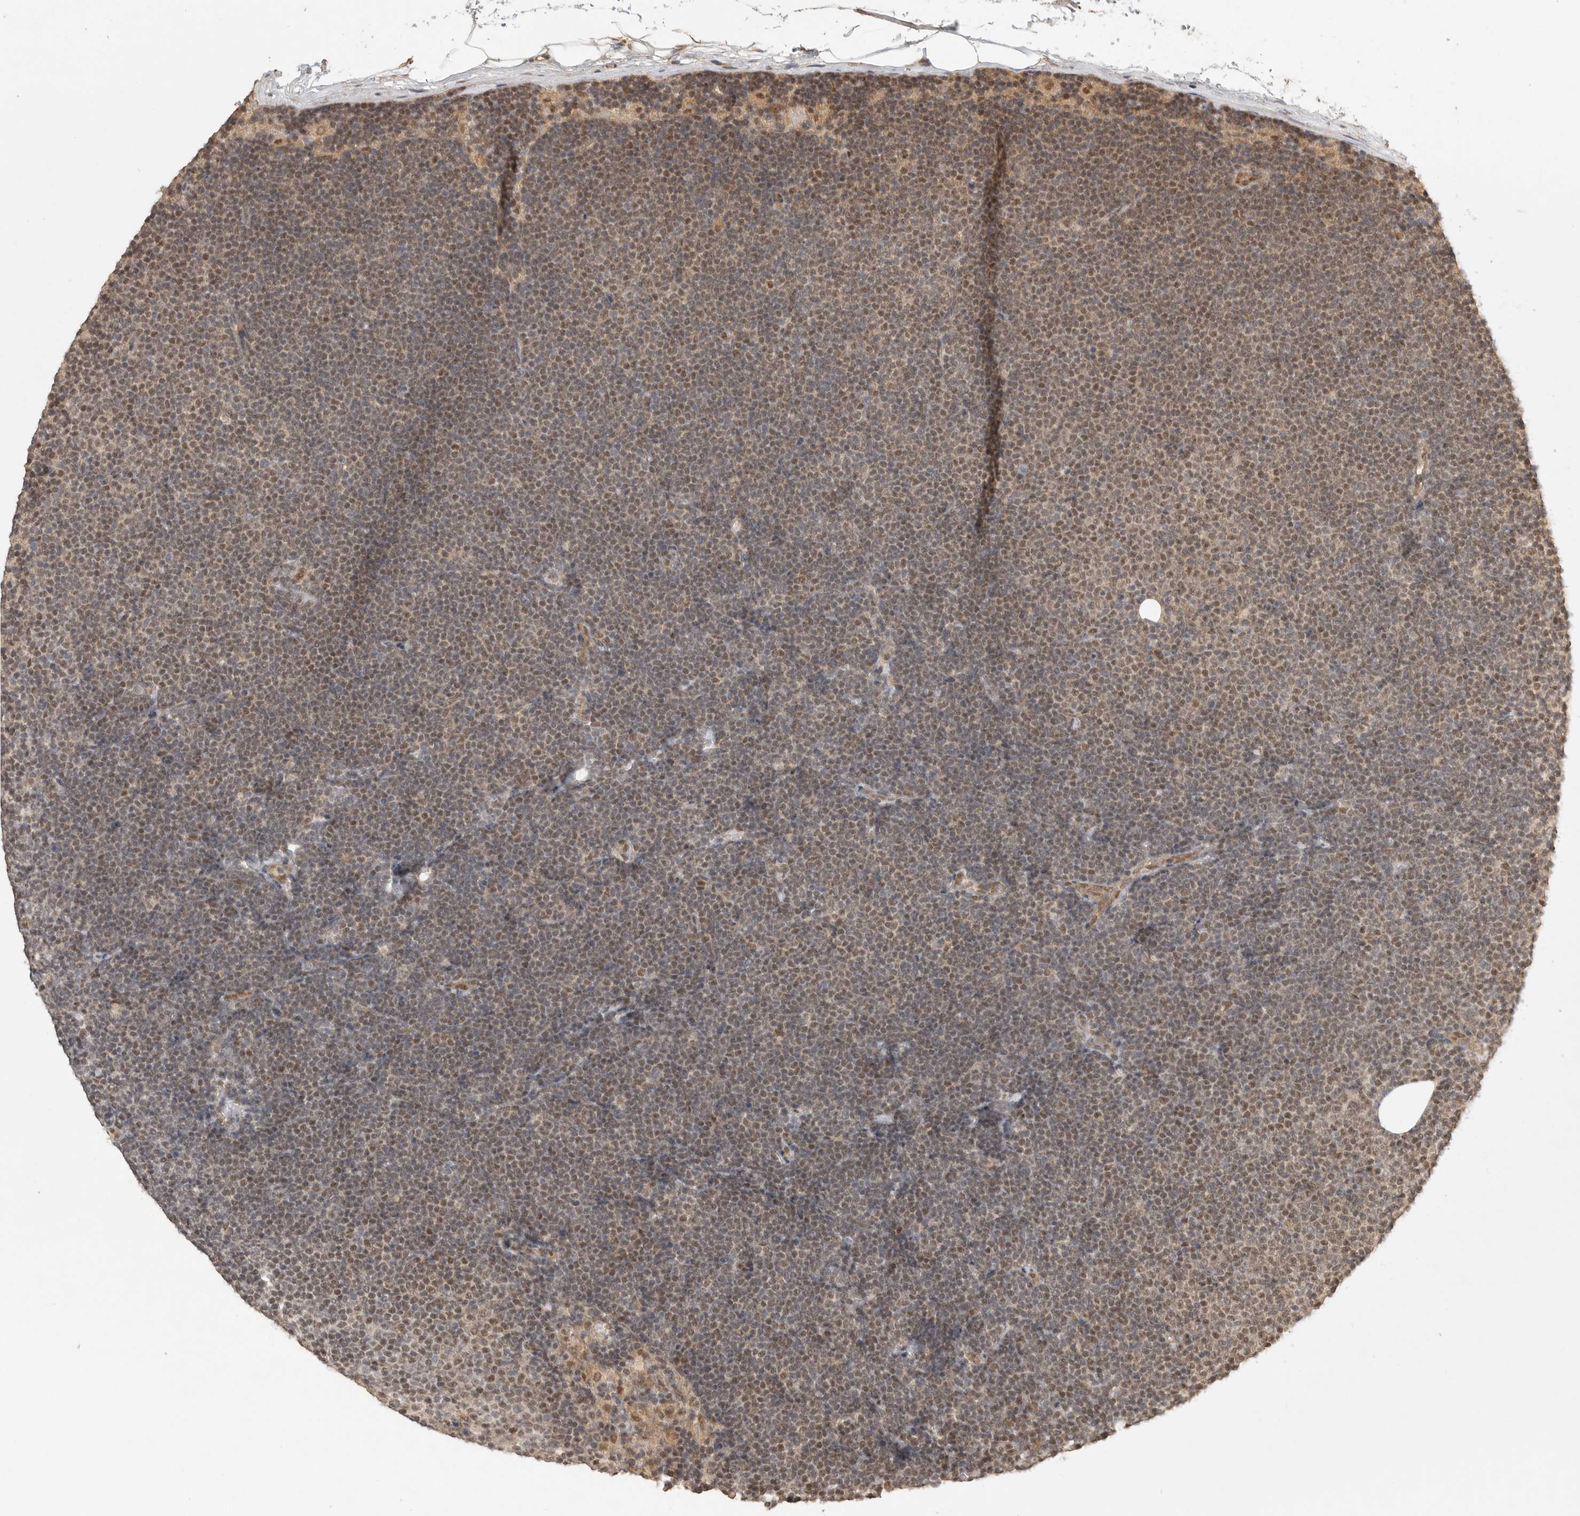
{"staining": {"intensity": "moderate", "quantity": ">75%", "location": "cytoplasmic/membranous,nuclear"}, "tissue": "lymphoma", "cell_type": "Tumor cells", "image_type": "cancer", "snomed": [{"axis": "morphology", "description": "Malignant lymphoma, non-Hodgkin's type, Low grade"}, {"axis": "topography", "description": "Lymph node"}], "caption": "High-magnification brightfield microscopy of lymphoma stained with DAB (brown) and counterstained with hematoxylin (blue). tumor cells exhibit moderate cytoplasmic/membranous and nuclear expression is appreciated in about>75% of cells. (Stains: DAB (3,3'-diaminobenzidine) in brown, nuclei in blue, Microscopy: brightfield microscopy at high magnification).", "gene": "DFFA", "patient": {"sex": "female", "age": 53}}